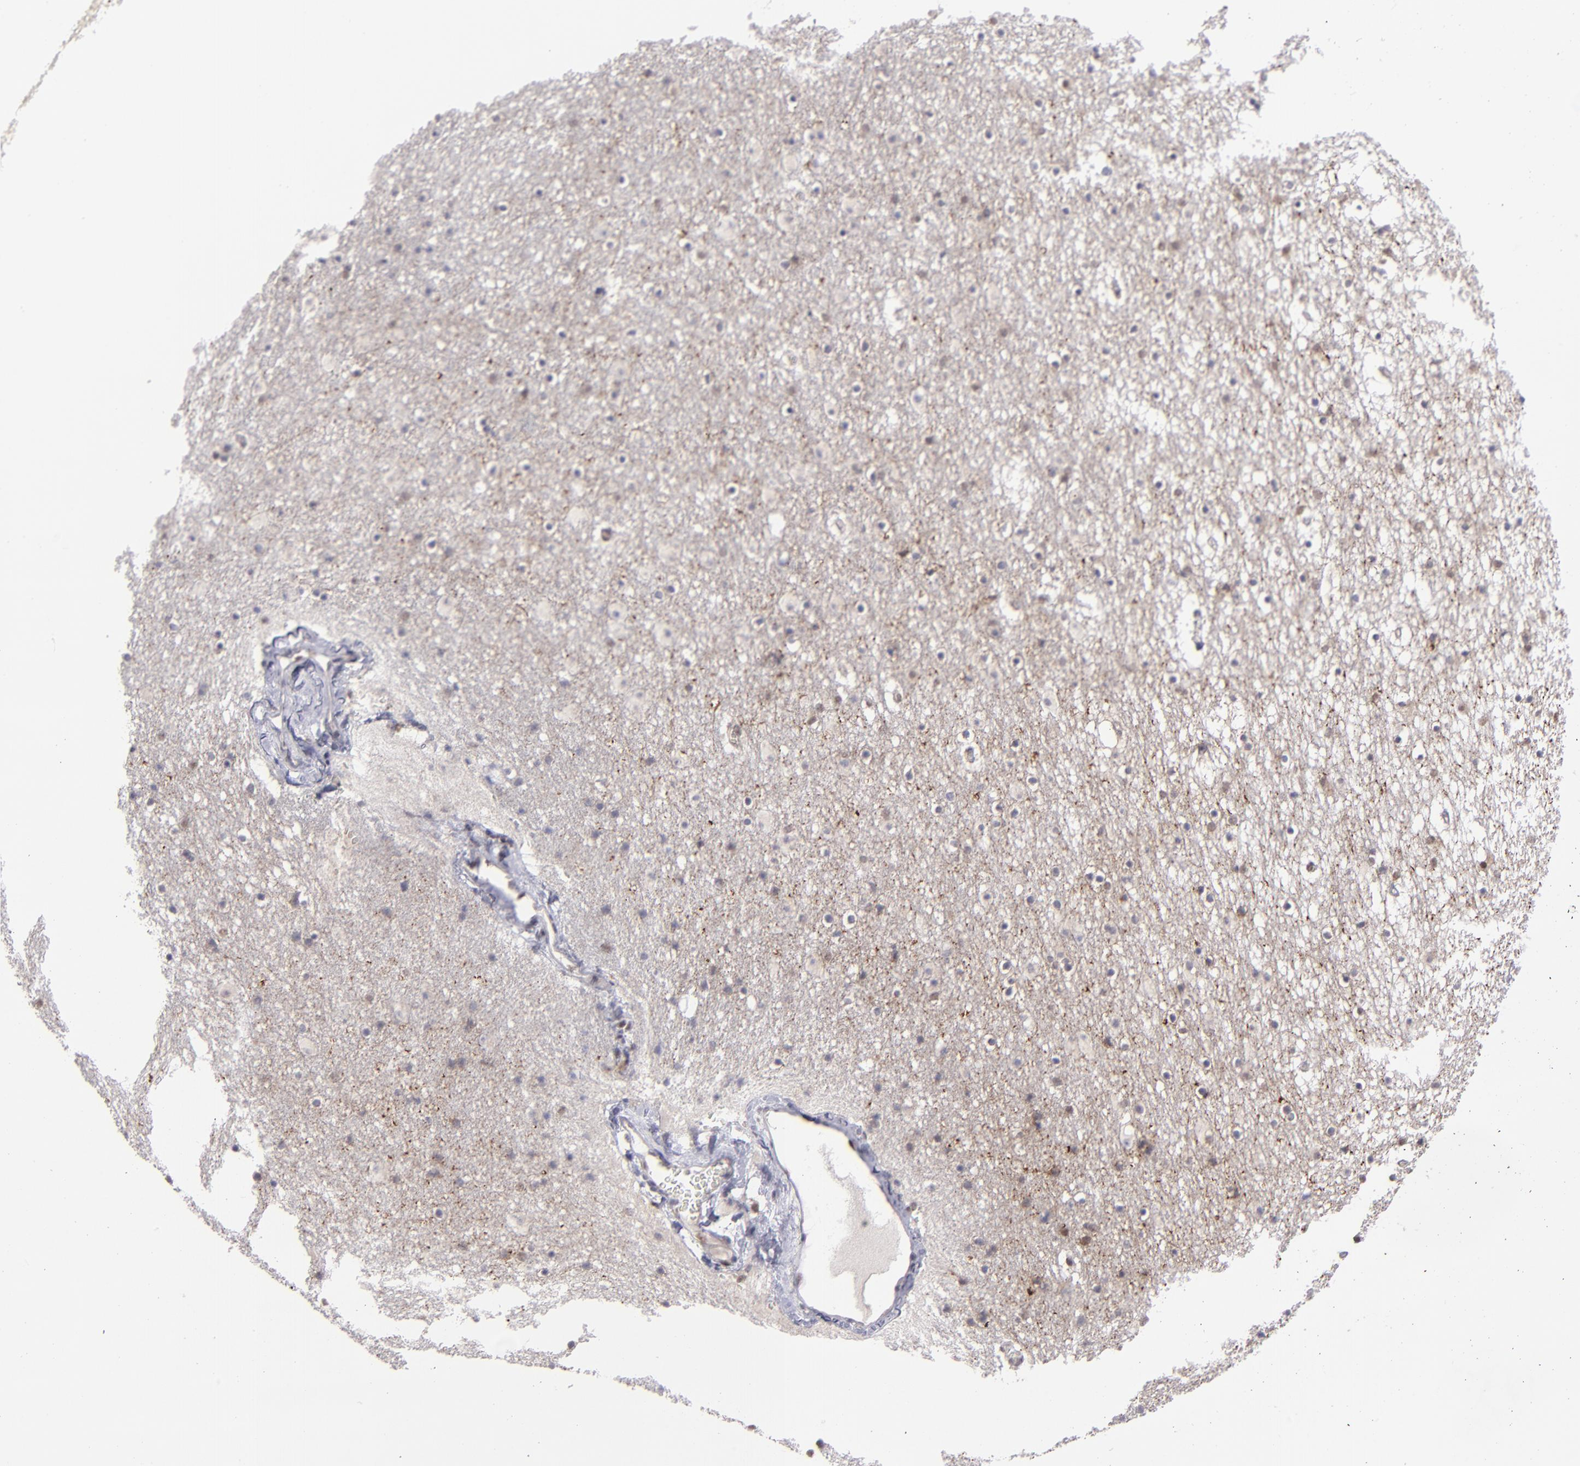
{"staining": {"intensity": "negative", "quantity": "none", "location": "none"}, "tissue": "caudate", "cell_type": "Glial cells", "image_type": "normal", "snomed": [{"axis": "morphology", "description": "Normal tissue, NOS"}, {"axis": "topography", "description": "Lateral ventricle wall"}], "caption": "DAB (3,3'-diaminobenzidine) immunohistochemical staining of benign human caudate reveals no significant expression in glial cells. (IHC, brightfield microscopy, high magnification).", "gene": "RREB1", "patient": {"sex": "male", "age": 45}}